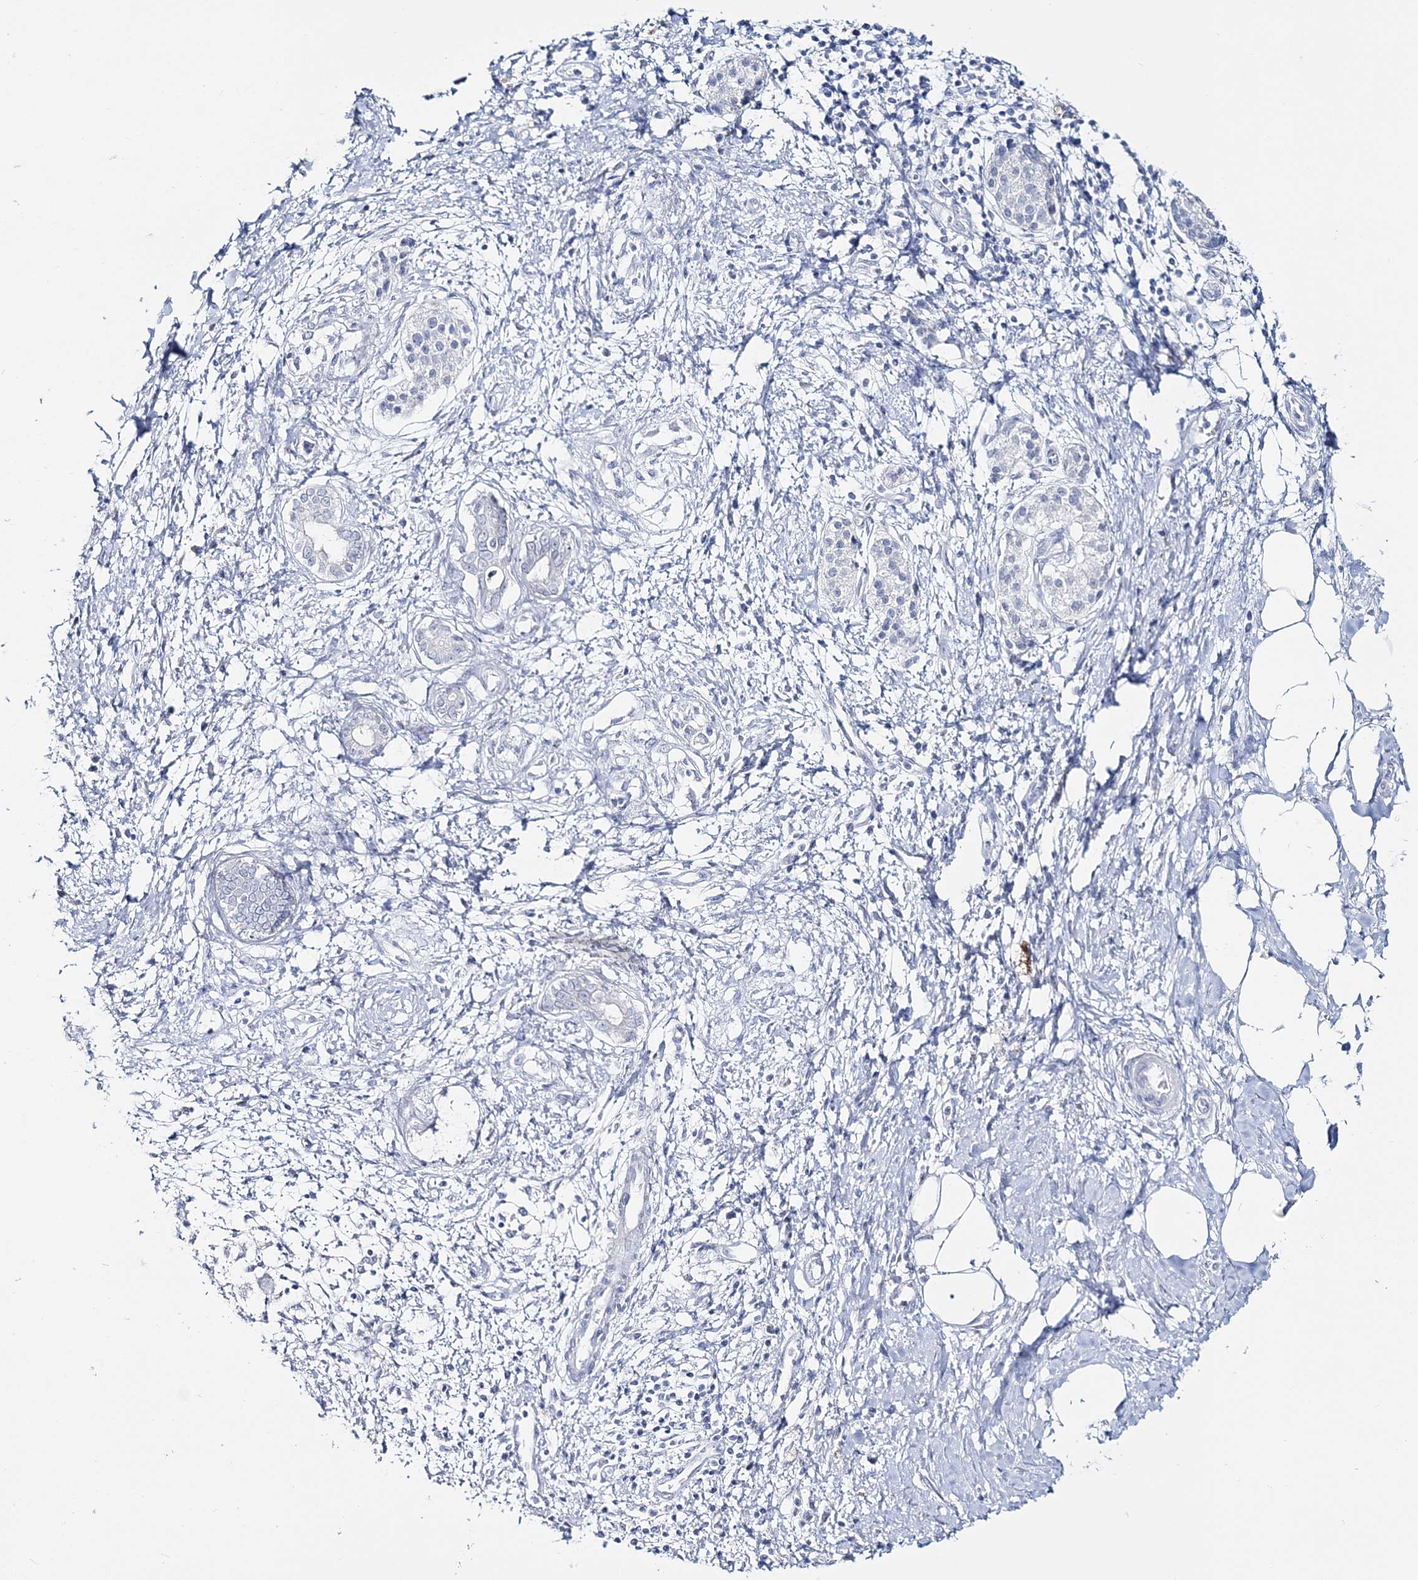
{"staining": {"intensity": "negative", "quantity": "none", "location": "none"}, "tissue": "pancreatic cancer", "cell_type": "Tumor cells", "image_type": "cancer", "snomed": [{"axis": "morphology", "description": "Adenocarcinoma, NOS"}, {"axis": "topography", "description": "Pancreas"}], "caption": "Tumor cells show no significant positivity in pancreatic cancer.", "gene": "CYP3A4", "patient": {"sex": "male", "age": 58}}